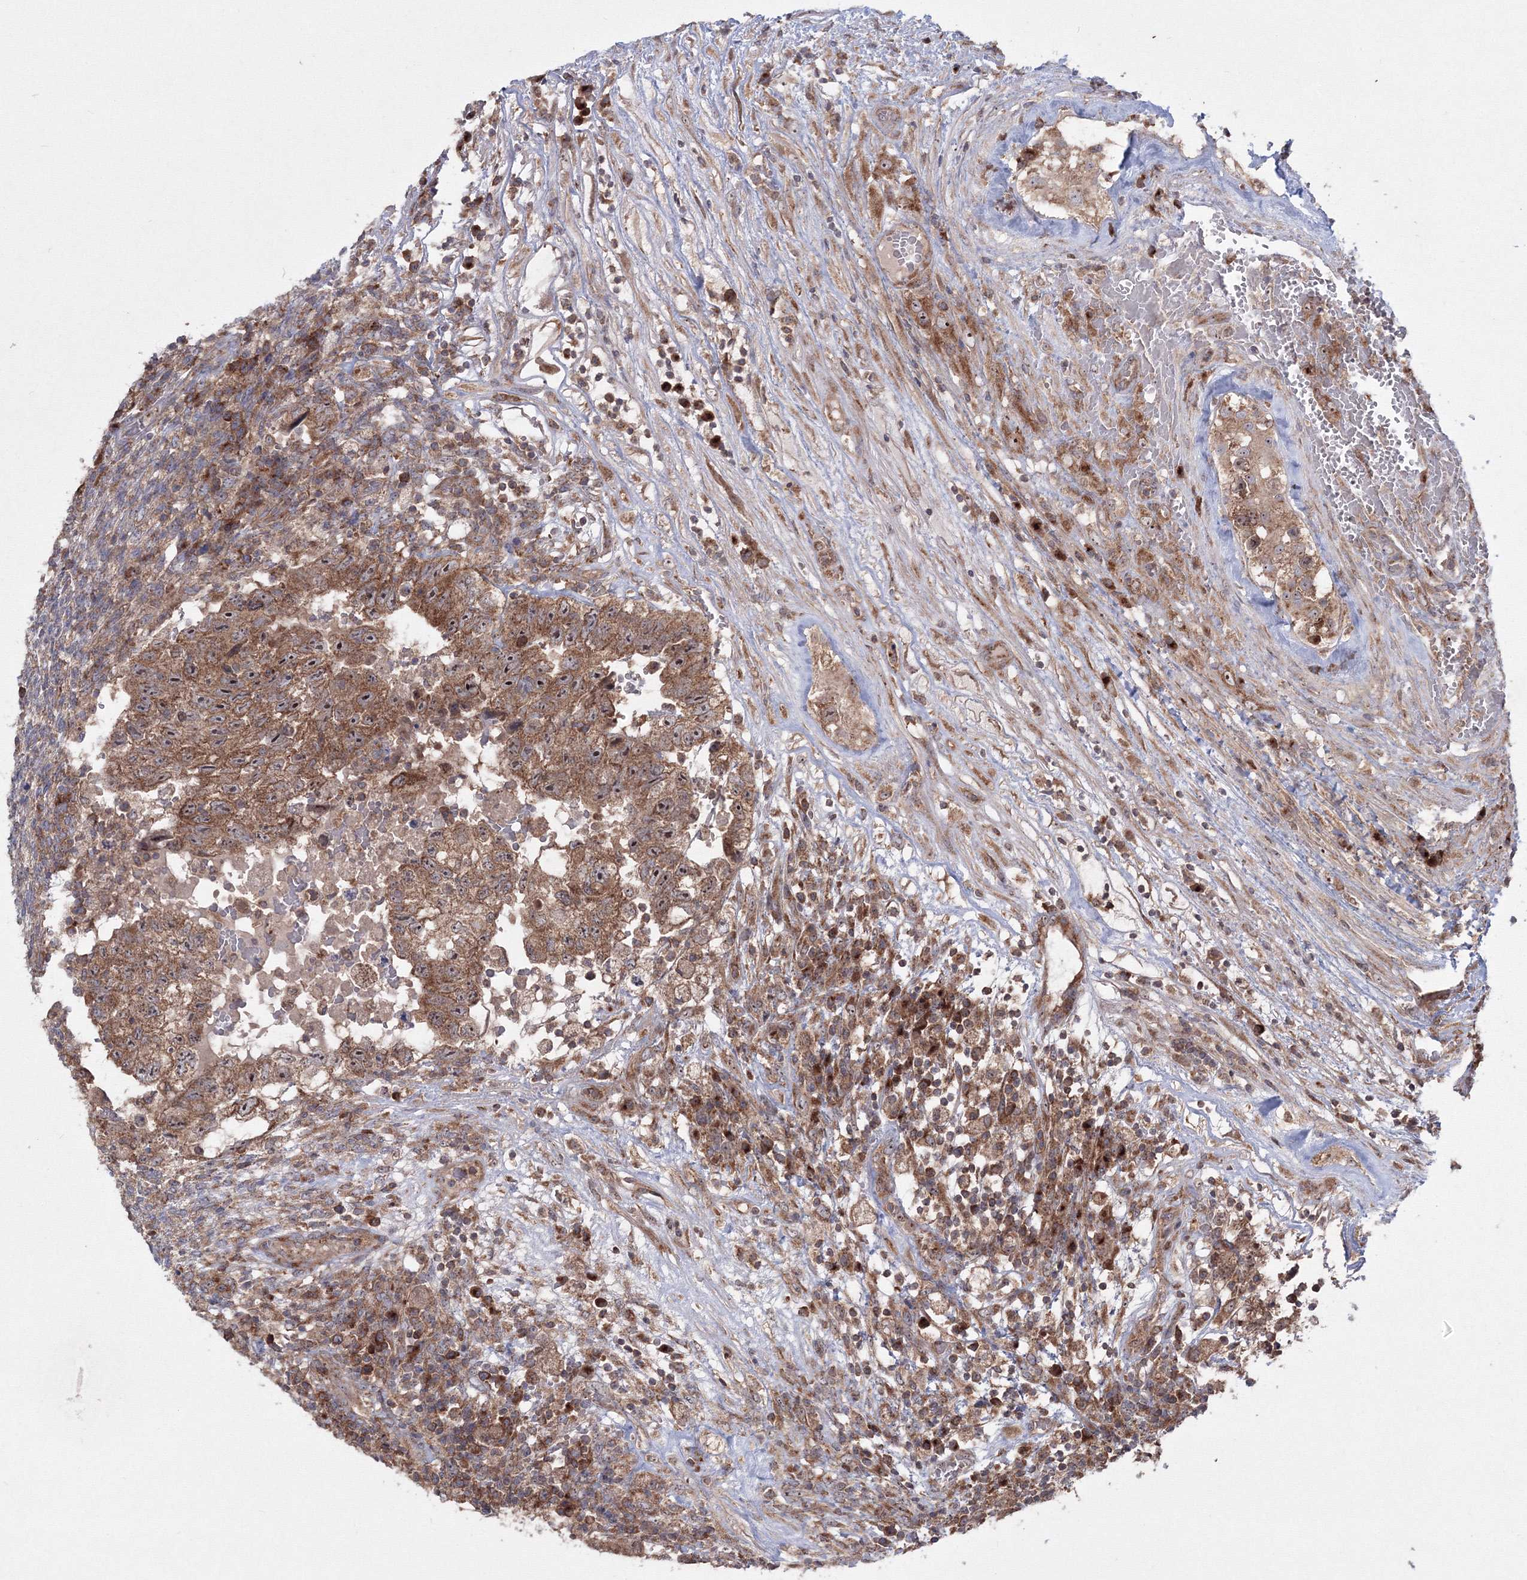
{"staining": {"intensity": "strong", "quantity": ">75%", "location": "cytoplasmic/membranous,nuclear"}, "tissue": "testis cancer", "cell_type": "Tumor cells", "image_type": "cancer", "snomed": [{"axis": "morphology", "description": "Carcinoma, Embryonal, NOS"}, {"axis": "topography", "description": "Testis"}], "caption": "Immunohistochemistry (IHC) photomicrograph of neoplastic tissue: testis cancer (embryonal carcinoma) stained using immunohistochemistry displays high levels of strong protein expression localized specifically in the cytoplasmic/membranous and nuclear of tumor cells, appearing as a cytoplasmic/membranous and nuclear brown color.", "gene": "PEX13", "patient": {"sex": "male", "age": 36}}